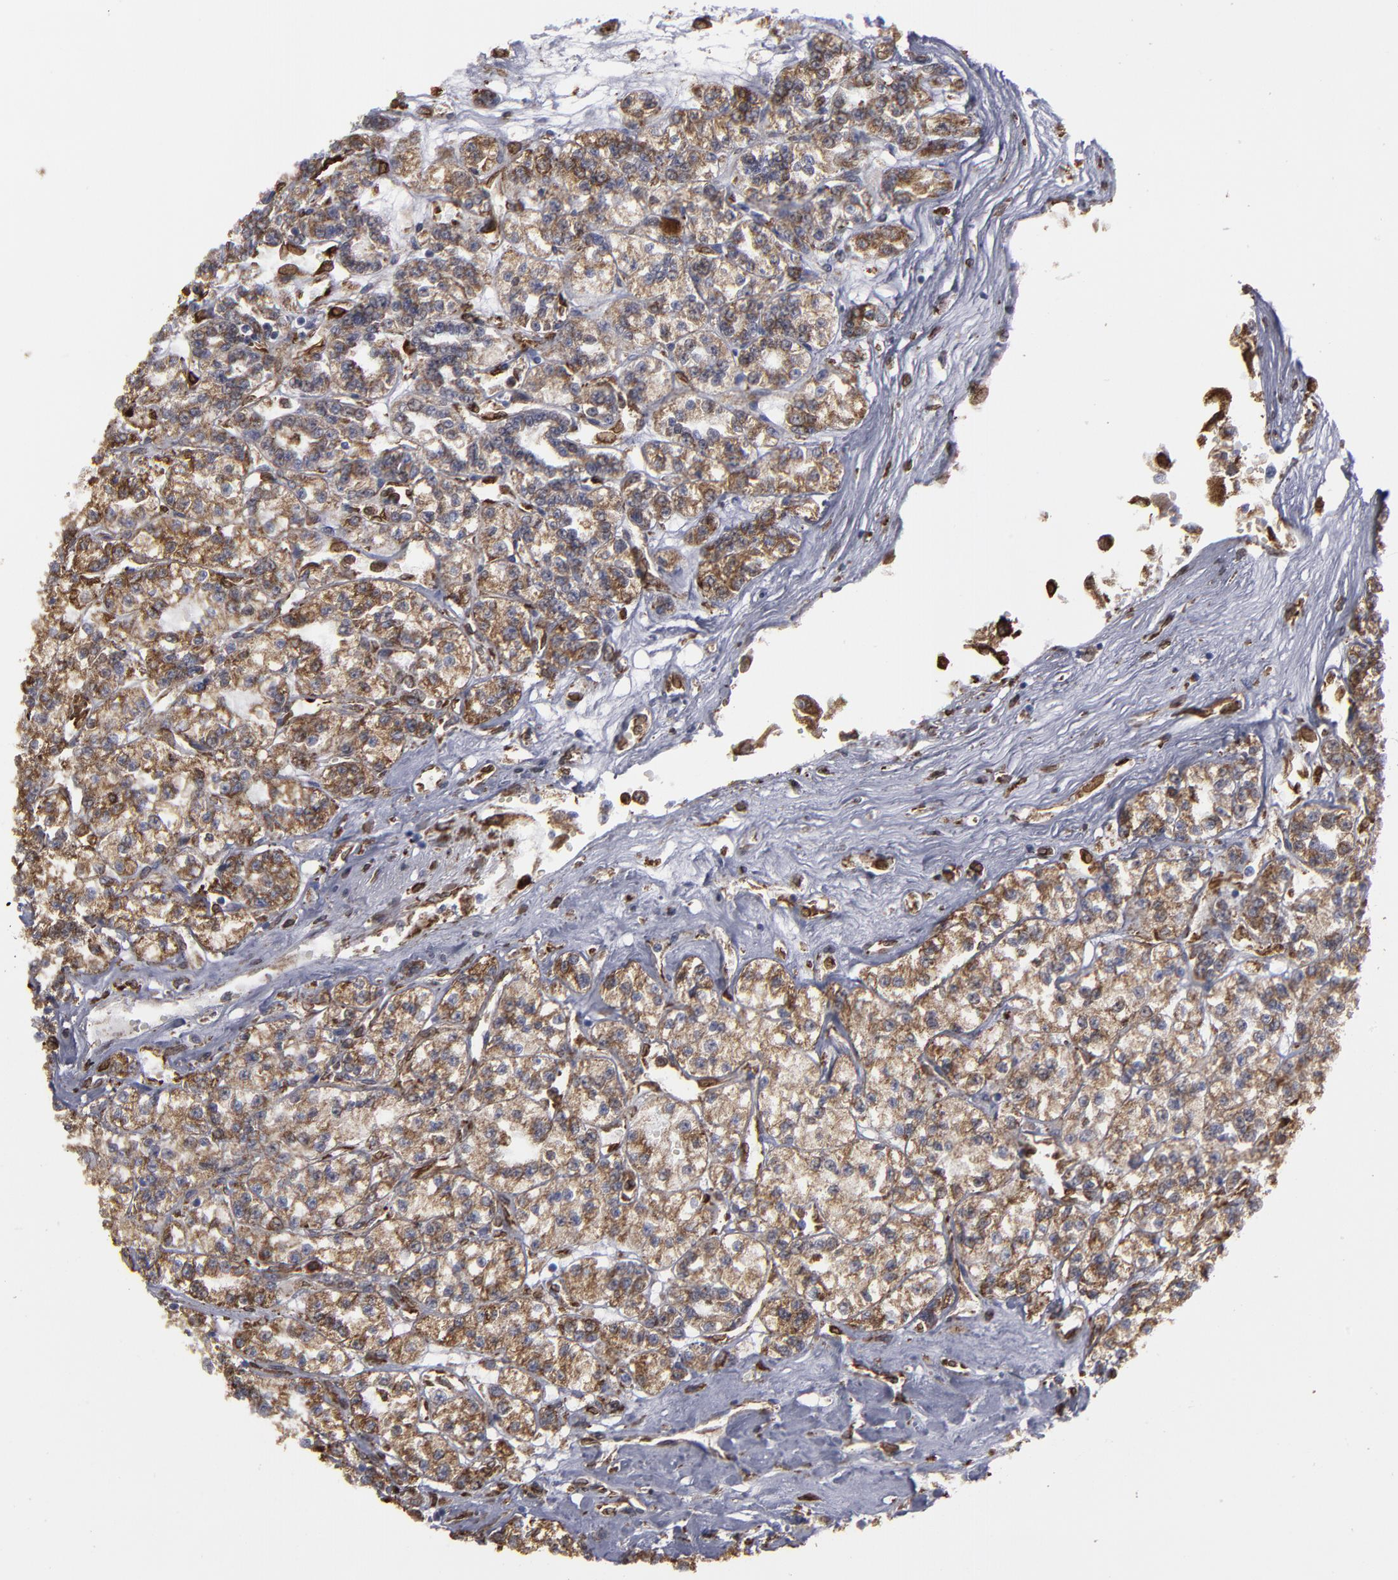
{"staining": {"intensity": "moderate", "quantity": ">75%", "location": "cytoplasmic/membranous"}, "tissue": "renal cancer", "cell_type": "Tumor cells", "image_type": "cancer", "snomed": [{"axis": "morphology", "description": "Adenocarcinoma, NOS"}, {"axis": "topography", "description": "Kidney"}], "caption": "Renal adenocarcinoma stained with a protein marker demonstrates moderate staining in tumor cells.", "gene": "ERLIN2", "patient": {"sex": "female", "age": 76}}